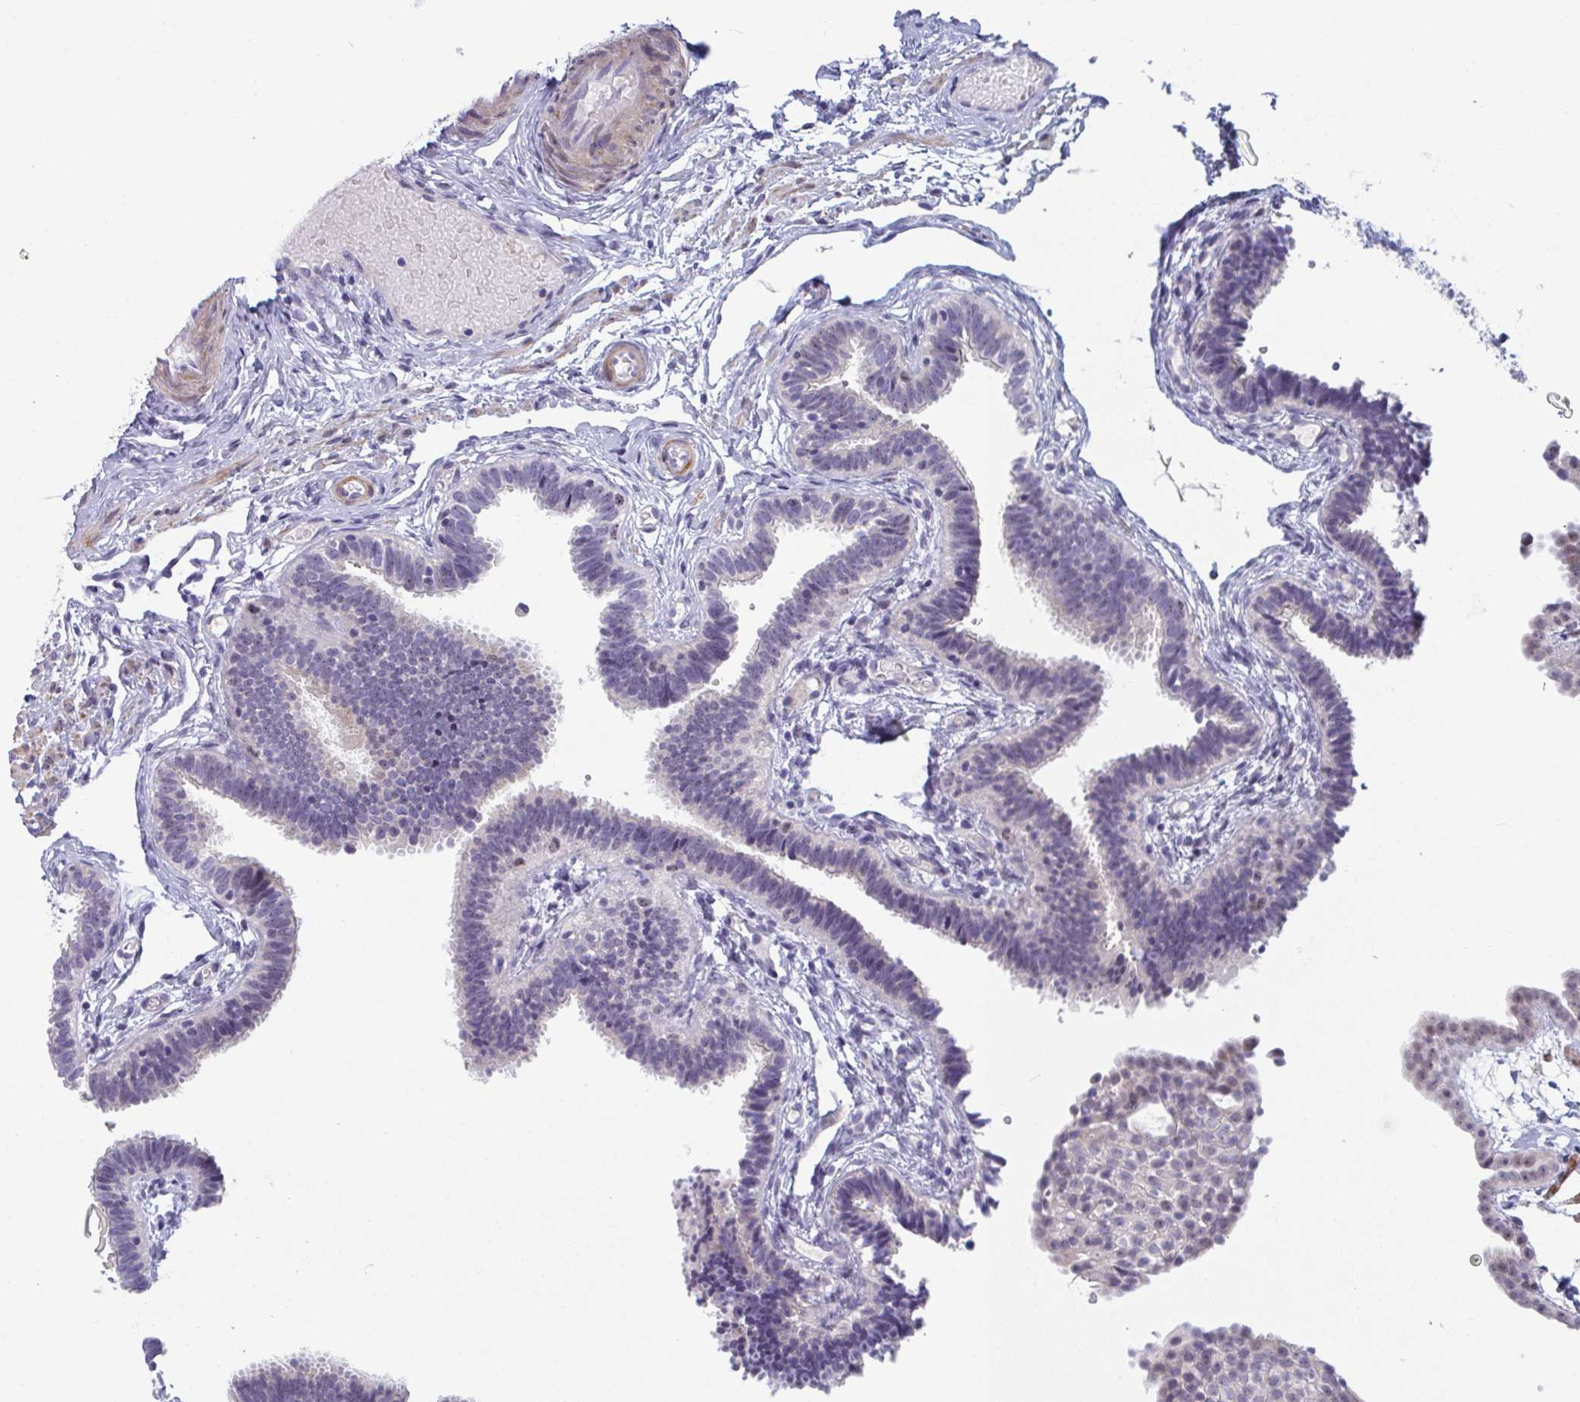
{"staining": {"intensity": "negative", "quantity": "none", "location": "none"}, "tissue": "fallopian tube", "cell_type": "Glandular cells", "image_type": "normal", "snomed": [{"axis": "morphology", "description": "Normal tissue, NOS"}, {"axis": "topography", "description": "Fallopian tube"}], "caption": "Histopathology image shows no significant protein positivity in glandular cells of normal fallopian tube. Nuclei are stained in blue.", "gene": "CENPT", "patient": {"sex": "female", "age": 37}}